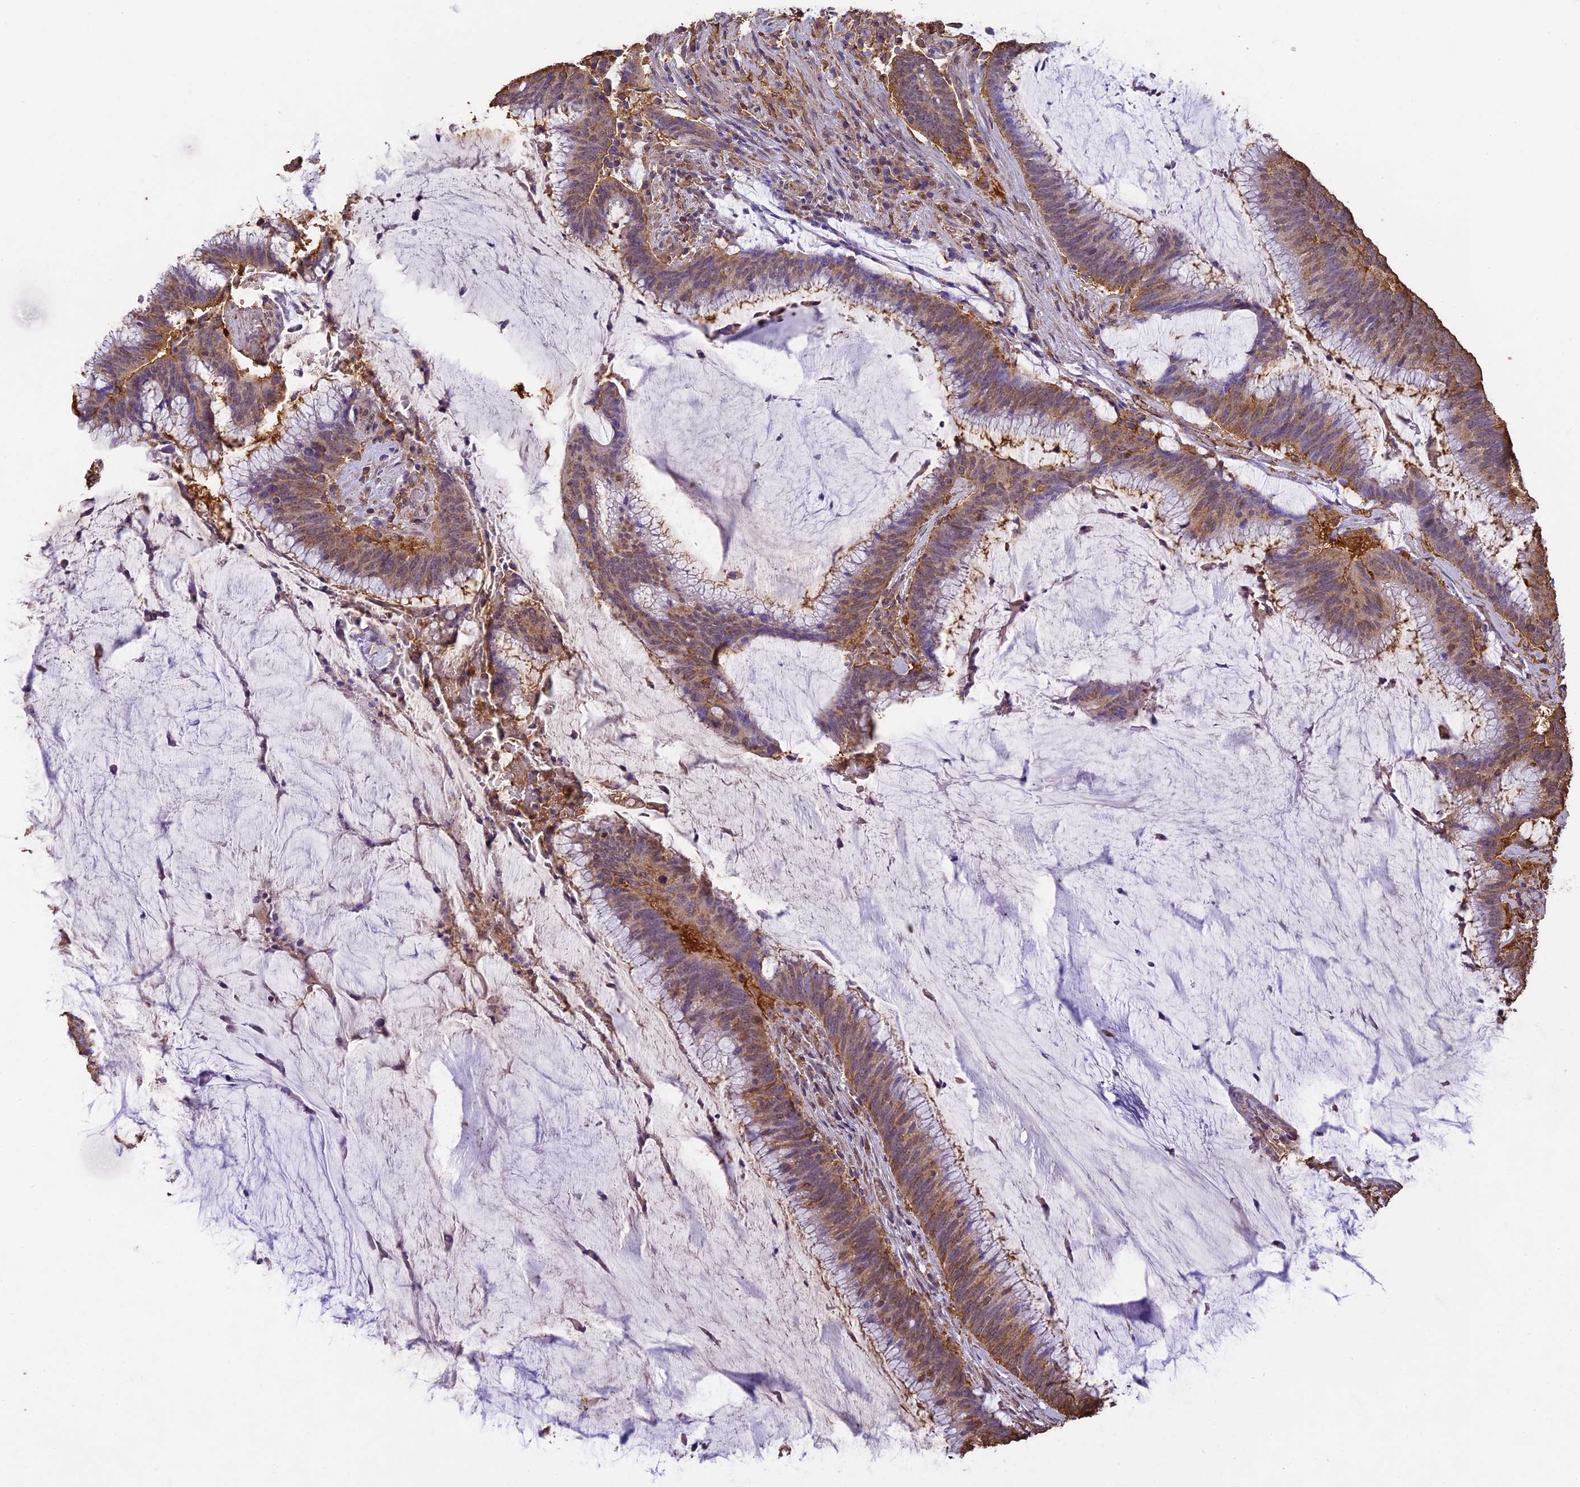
{"staining": {"intensity": "moderate", "quantity": ">75%", "location": "cytoplasmic/membranous,nuclear"}, "tissue": "colorectal cancer", "cell_type": "Tumor cells", "image_type": "cancer", "snomed": [{"axis": "morphology", "description": "Adenocarcinoma, NOS"}, {"axis": "topography", "description": "Rectum"}], "caption": "A high-resolution histopathology image shows IHC staining of adenocarcinoma (colorectal), which shows moderate cytoplasmic/membranous and nuclear staining in about >75% of tumor cells.", "gene": "ARHGAP19", "patient": {"sex": "female", "age": 77}}